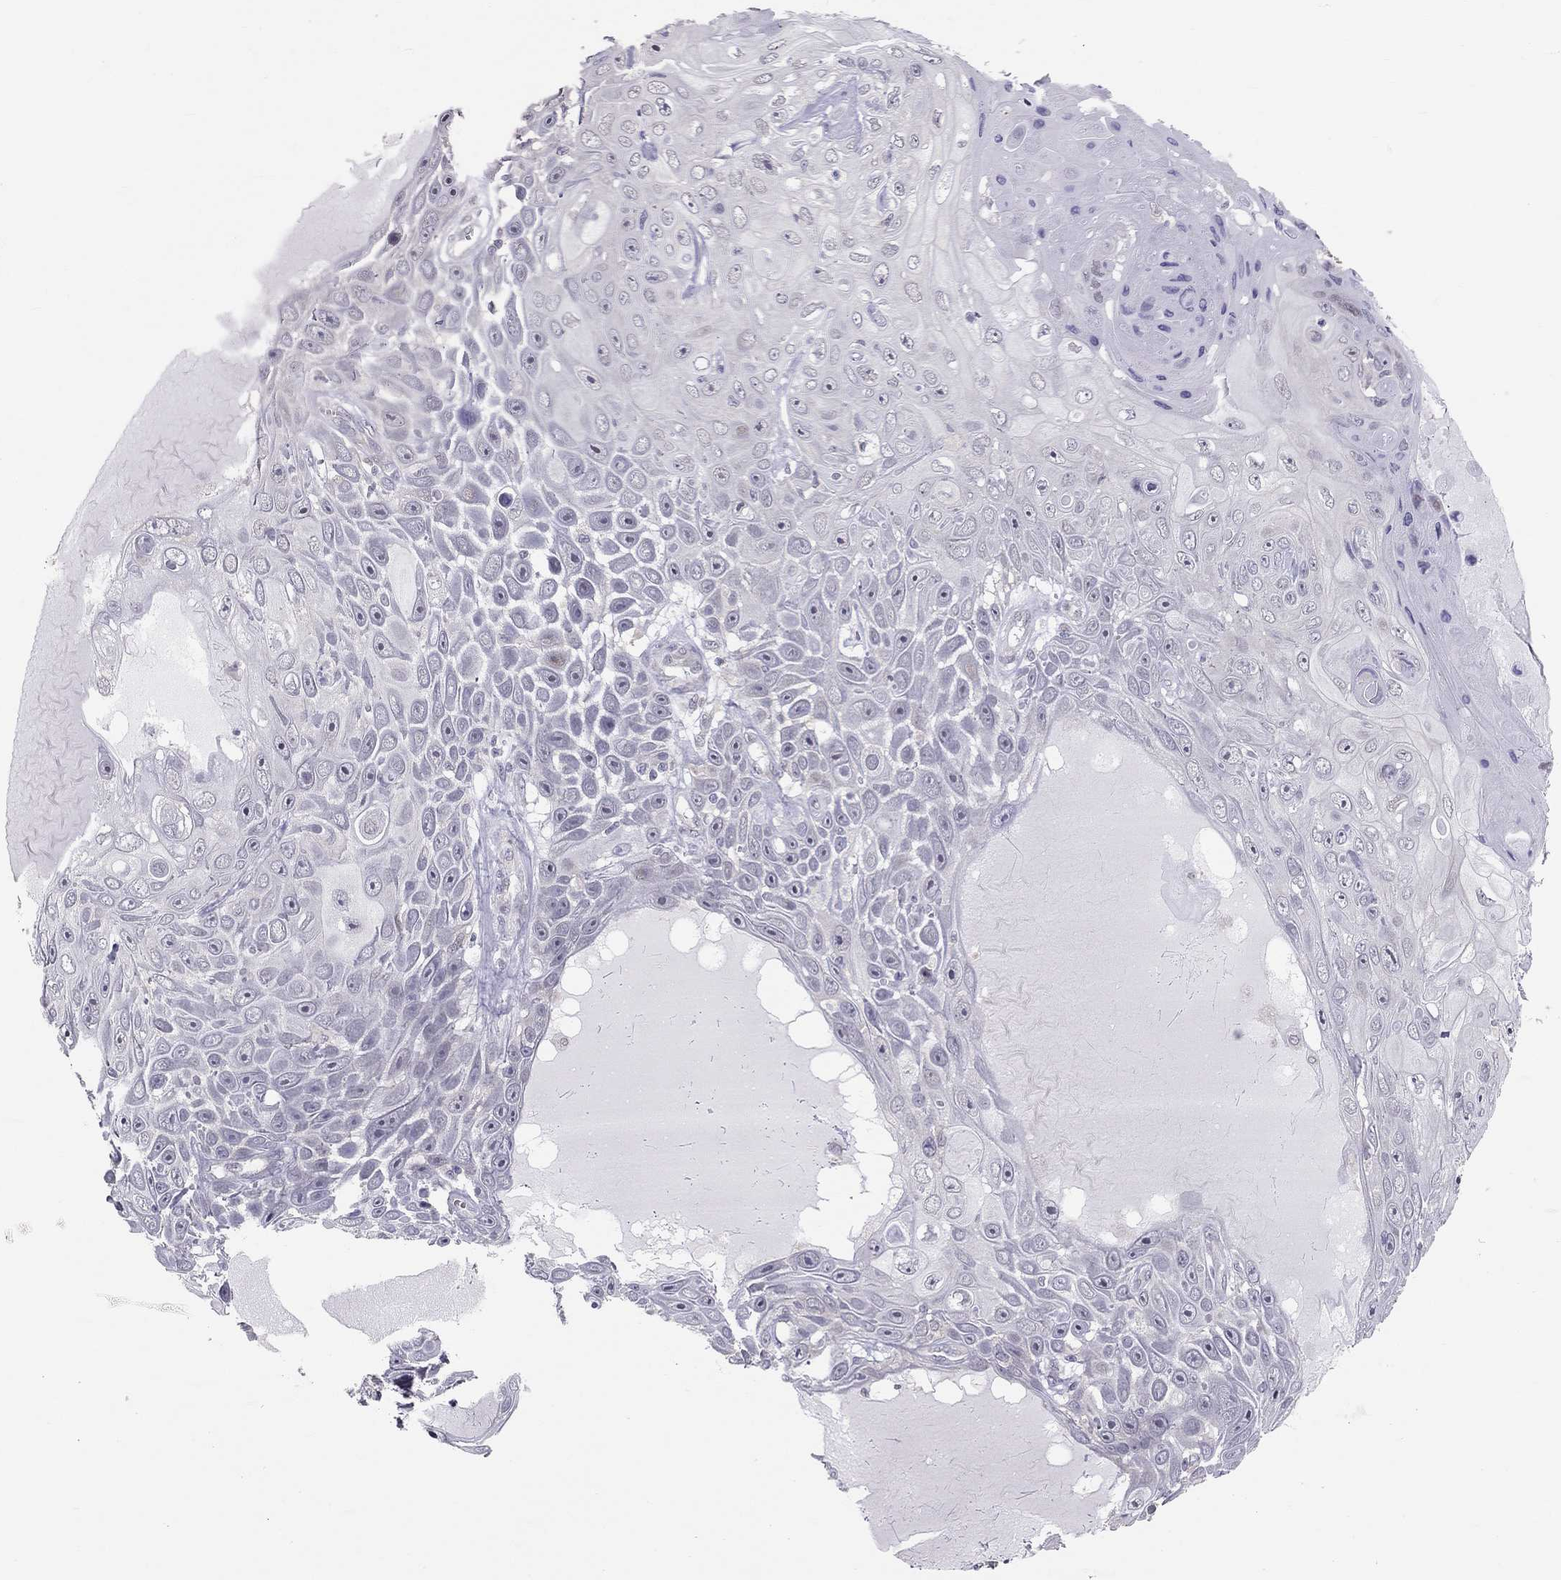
{"staining": {"intensity": "negative", "quantity": "none", "location": "none"}, "tissue": "skin cancer", "cell_type": "Tumor cells", "image_type": "cancer", "snomed": [{"axis": "morphology", "description": "Squamous cell carcinoma, NOS"}, {"axis": "topography", "description": "Skin"}], "caption": "Tumor cells are negative for protein expression in human skin squamous cell carcinoma.", "gene": "HSF2BP", "patient": {"sex": "male", "age": 82}}